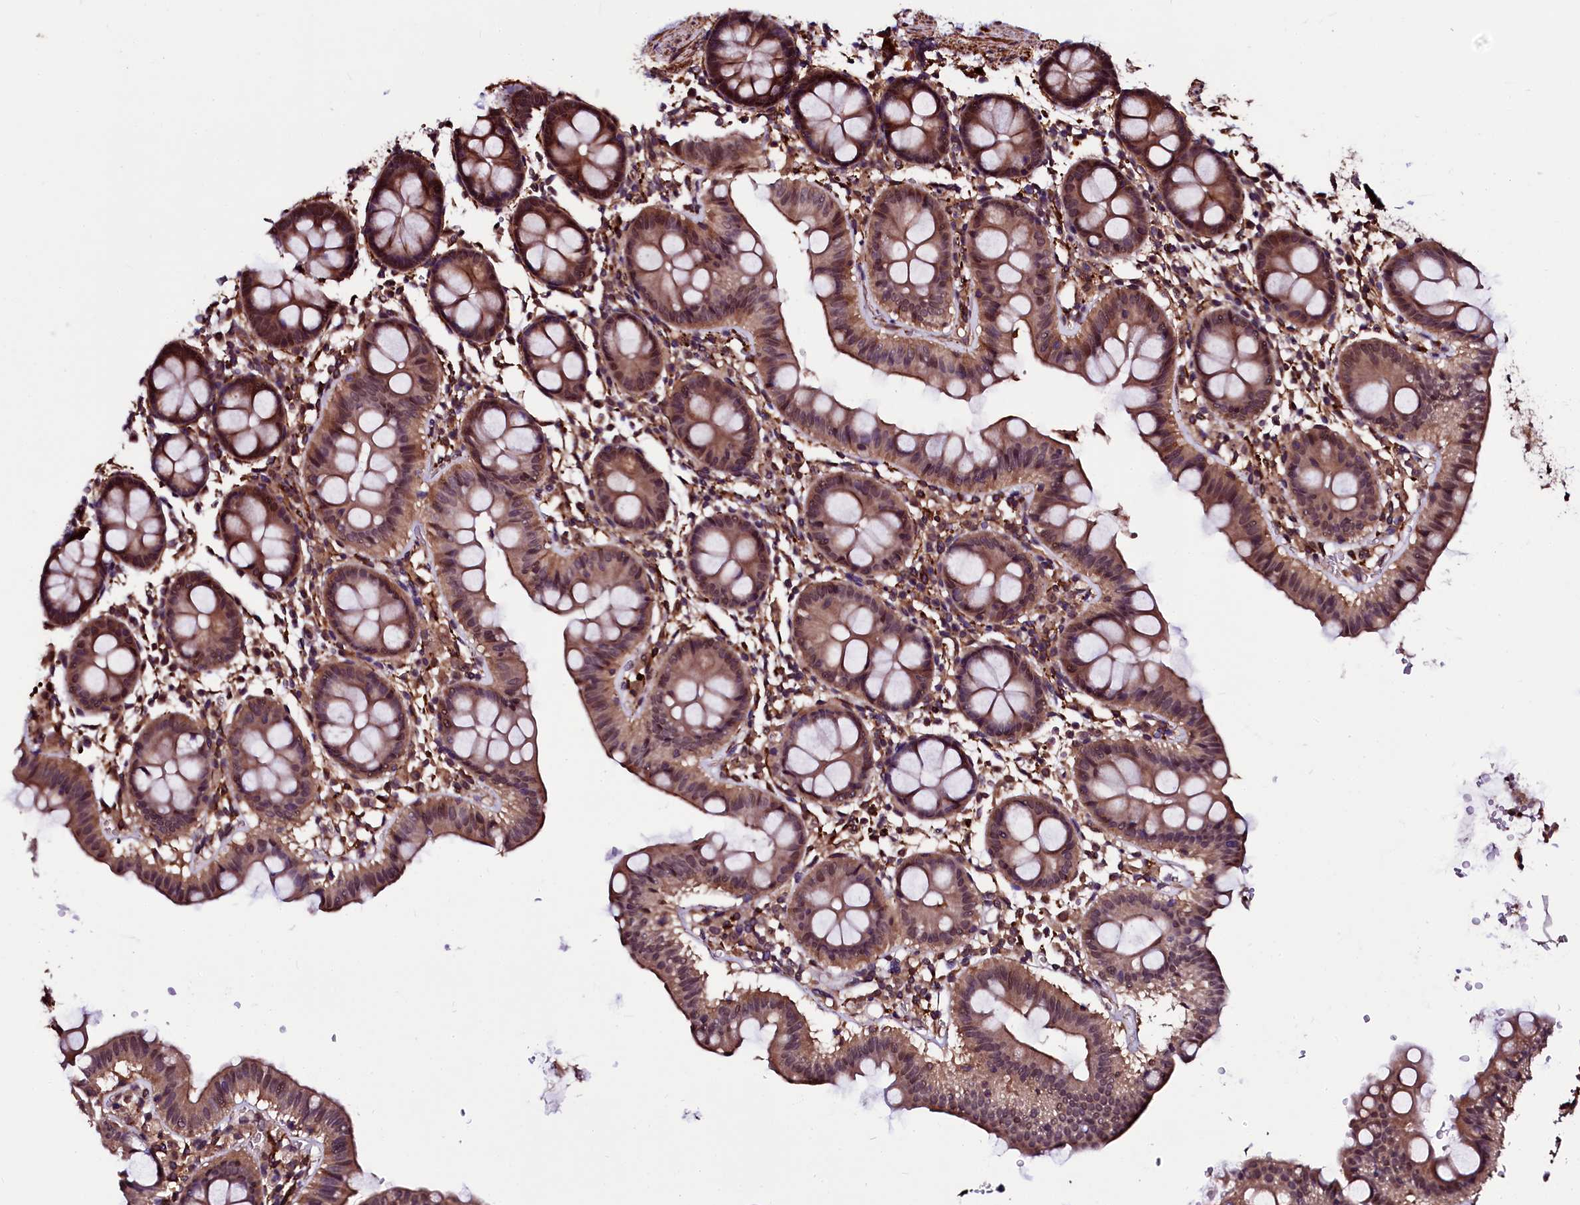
{"staining": {"intensity": "weak", "quantity": ">75%", "location": "cytoplasmic/membranous"}, "tissue": "colon", "cell_type": "Endothelial cells", "image_type": "normal", "snomed": [{"axis": "morphology", "description": "Normal tissue, NOS"}, {"axis": "topography", "description": "Colon"}], "caption": "Brown immunohistochemical staining in benign human colon exhibits weak cytoplasmic/membranous expression in about >75% of endothelial cells. The staining was performed using DAB (3,3'-diaminobenzidine) to visualize the protein expression in brown, while the nuclei were stained in blue with hematoxylin (Magnification: 20x).", "gene": "N4BP1", "patient": {"sex": "male", "age": 75}}